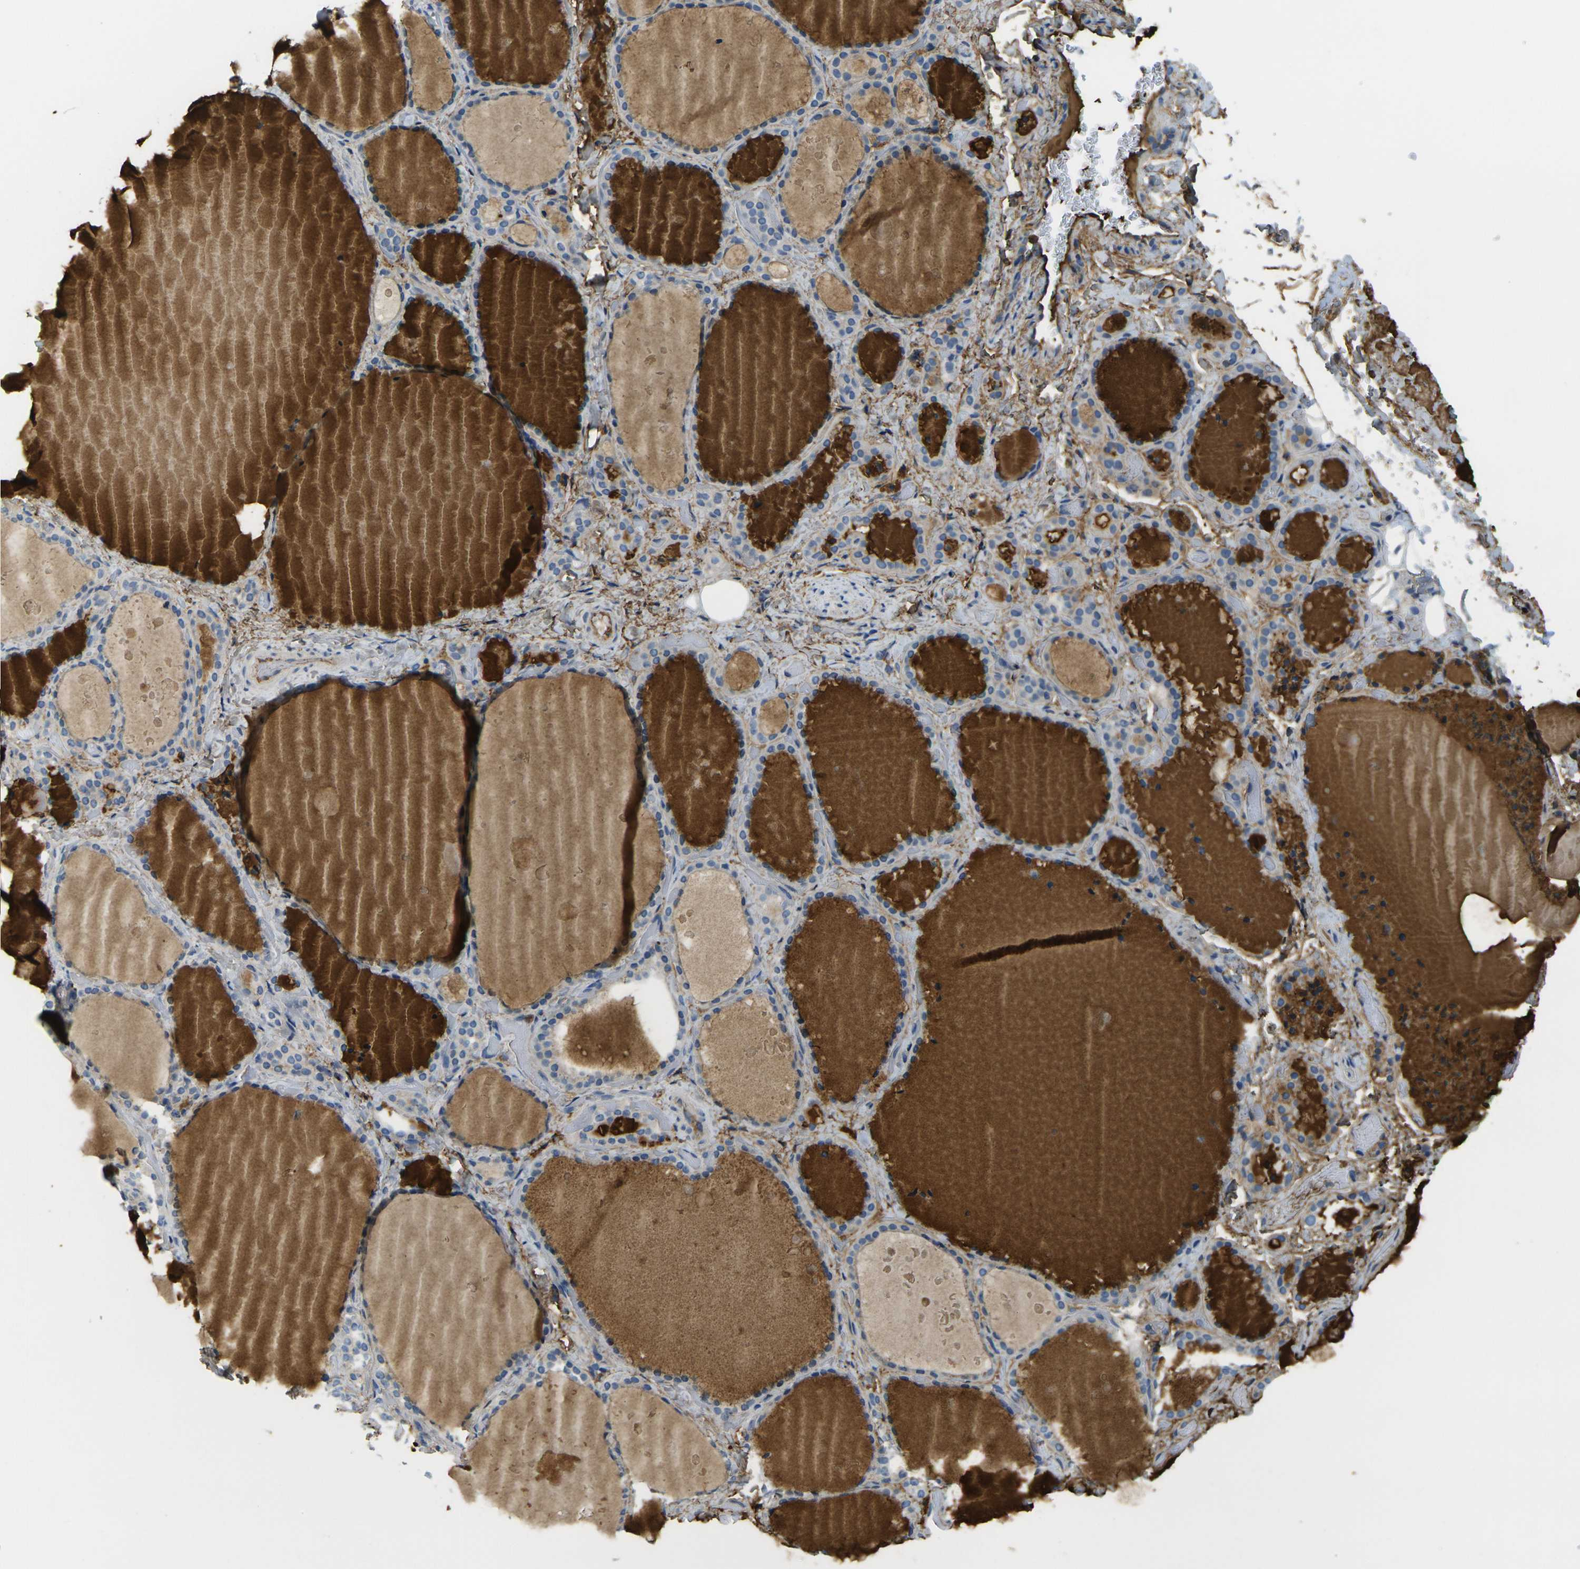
{"staining": {"intensity": "negative", "quantity": "none", "location": "none"}, "tissue": "thyroid gland", "cell_type": "Glandular cells", "image_type": "normal", "snomed": [{"axis": "morphology", "description": "Normal tissue, NOS"}, {"axis": "topography", "description": "Thyroid gland"}], "caption": "Immunohistochemistry (IHC) image of benign thyroid gland: thyroid gland stained with DAB shows no significant protein positivity in glandular cells.", "gene": "PLCD1", "patient": {"sex": "female", "age": 44}}